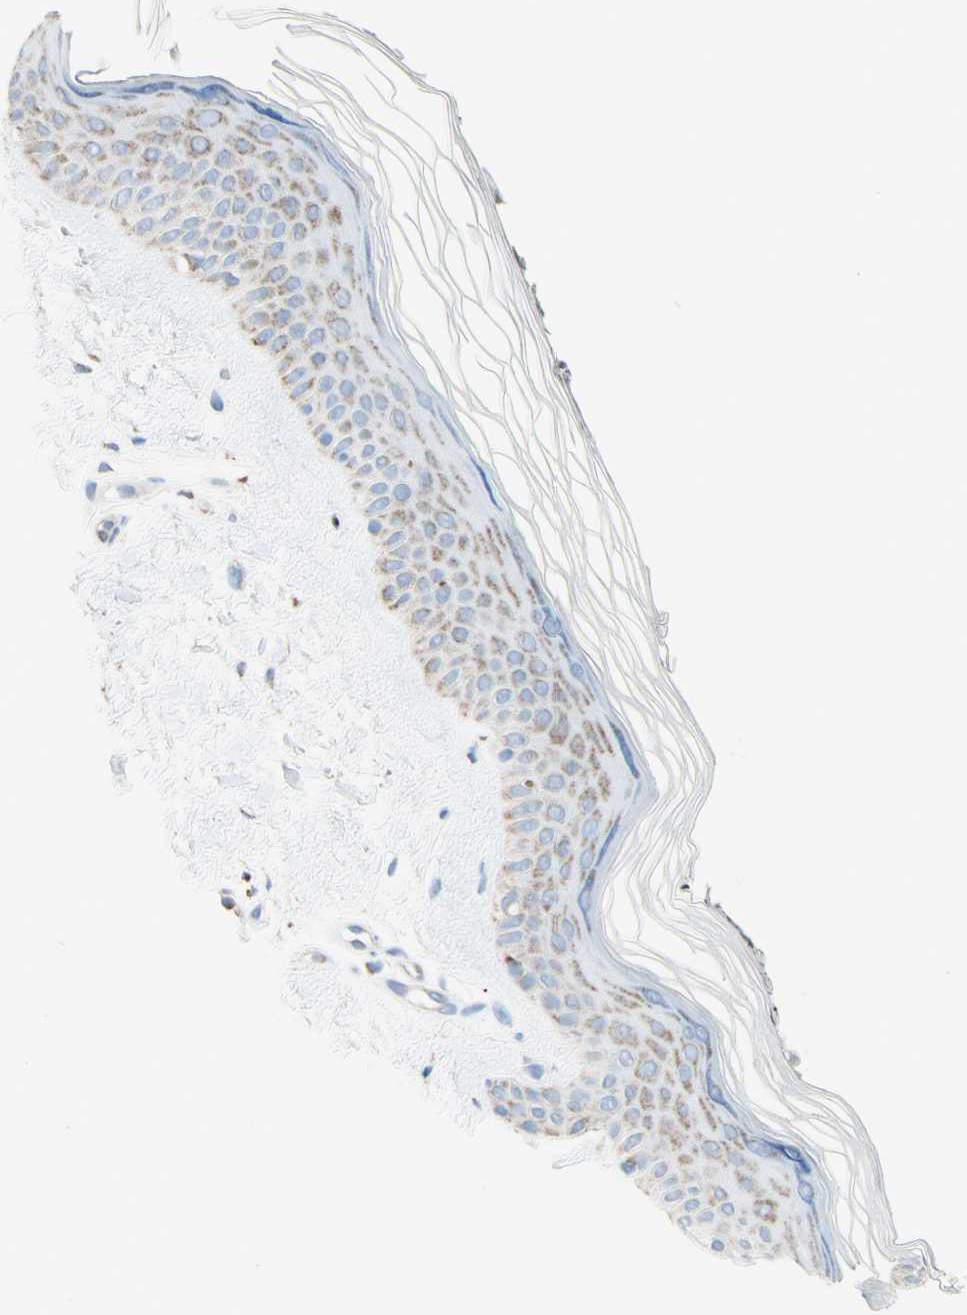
{"staining": {"intensity": "negative", "quantity": "none", "location": "none"}, "tissue": "skin", "cell_type": "Fibroblasts", "image_type": "normal", "snomed": [{"axis": "morphology", "description": "Normal tissue, NOS"}, {"axis": "topography", "description": "Skin"}], "caption": "This is an immunohistochemistry (IHC) histopathology image of unremarkable human skin. There is no staining in fibroblasts.", "gene": "CYSLTR1", "patient": {"sex": "female", "age": 19}}